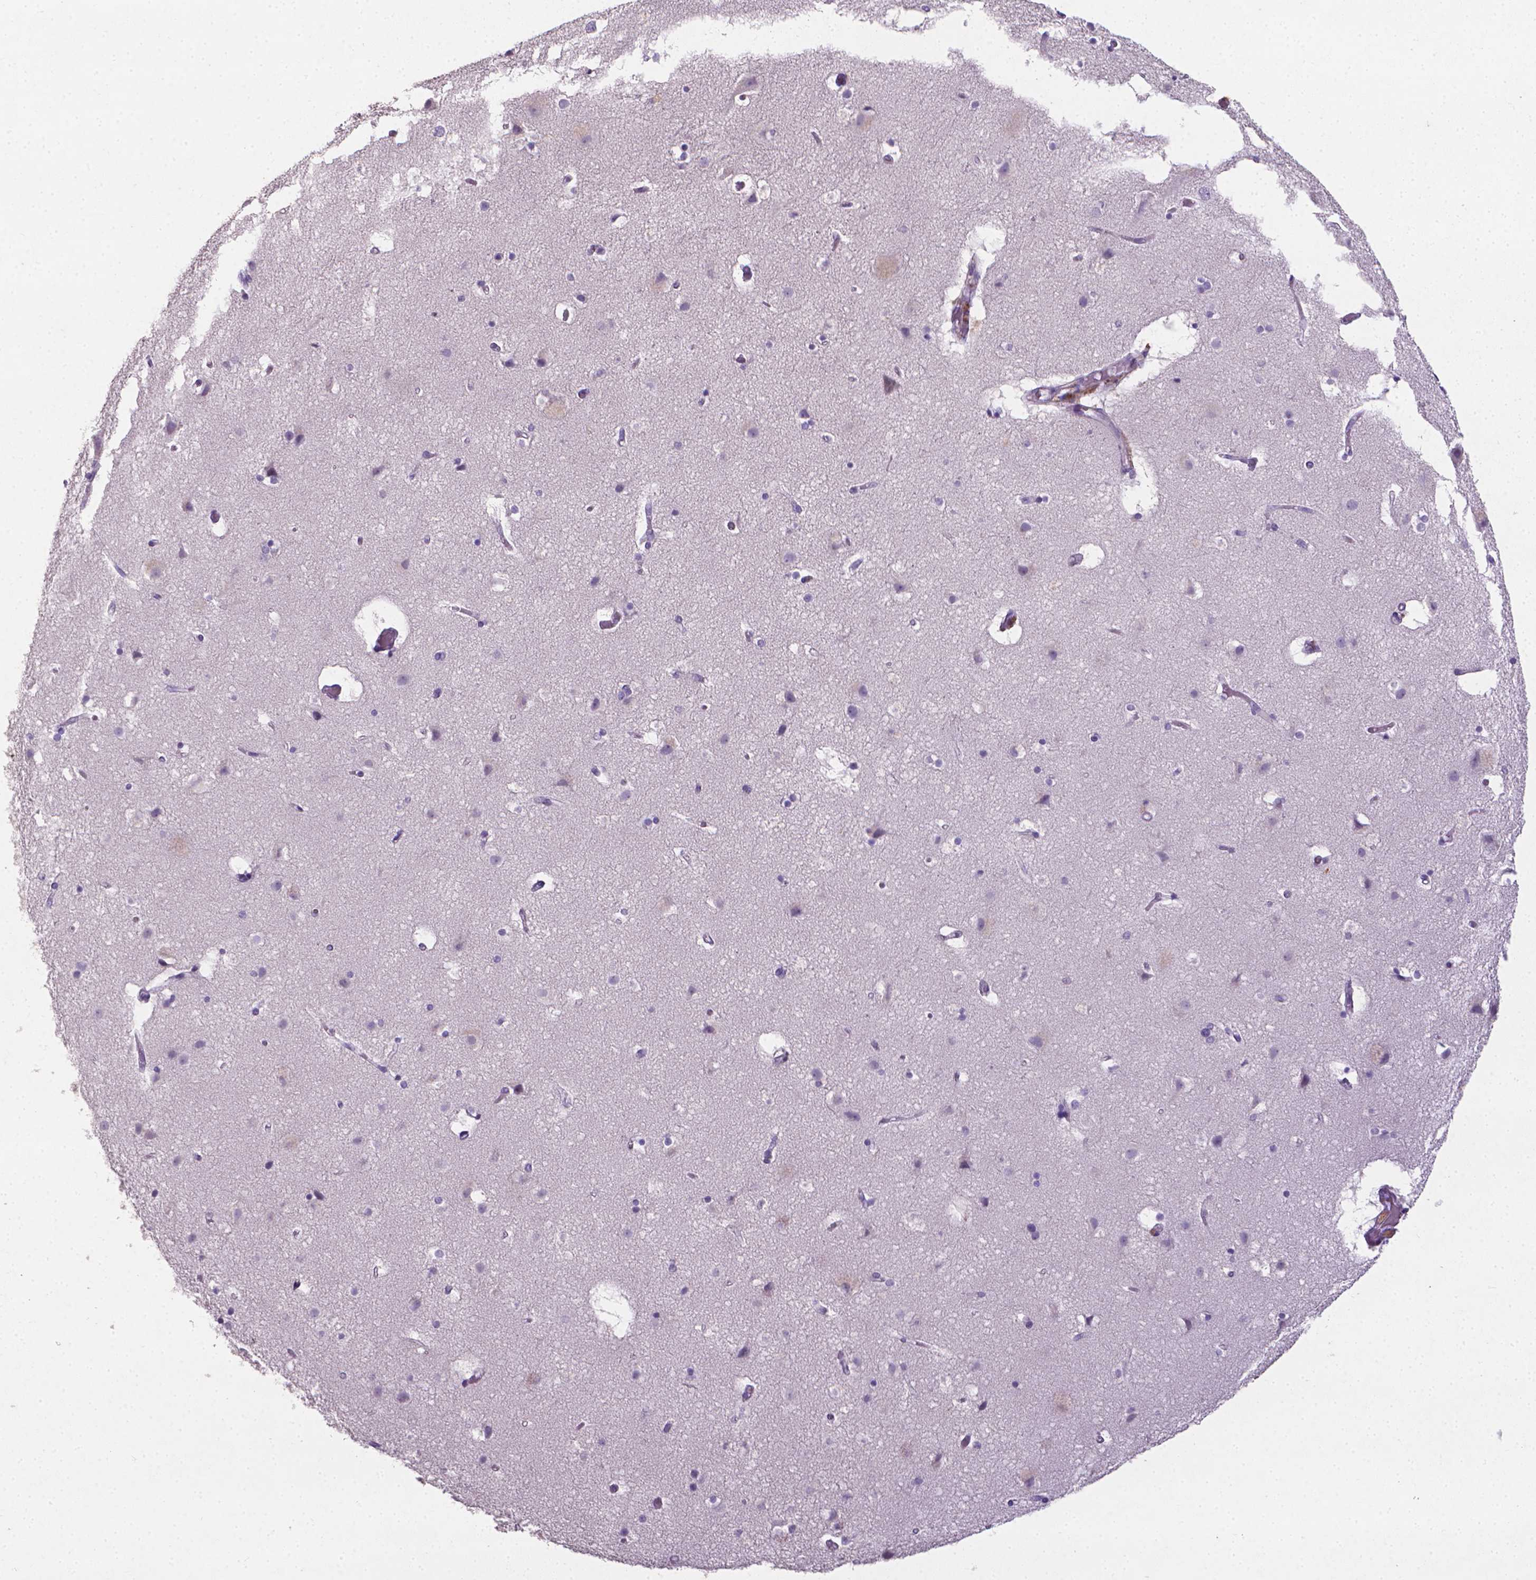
{"staining": {"intensity": "negative", "quantity": "none", "location": "none"}, "tissue": "cerebral cortex", "cell_type": "Endothelial cells", "image_type": "normal", "snomed": [{"axis": "morphology", "description": "Normal tissue, NOS"}, {"axis": "topography", "description": "Cerebral cortex"}], "caption": "Protein analysis of normal cerebral cortex exhibits no significant positivity in endothelial cells.", "gene": "XPNPEP2", "patient": {"sex": "female", "age": 52}}